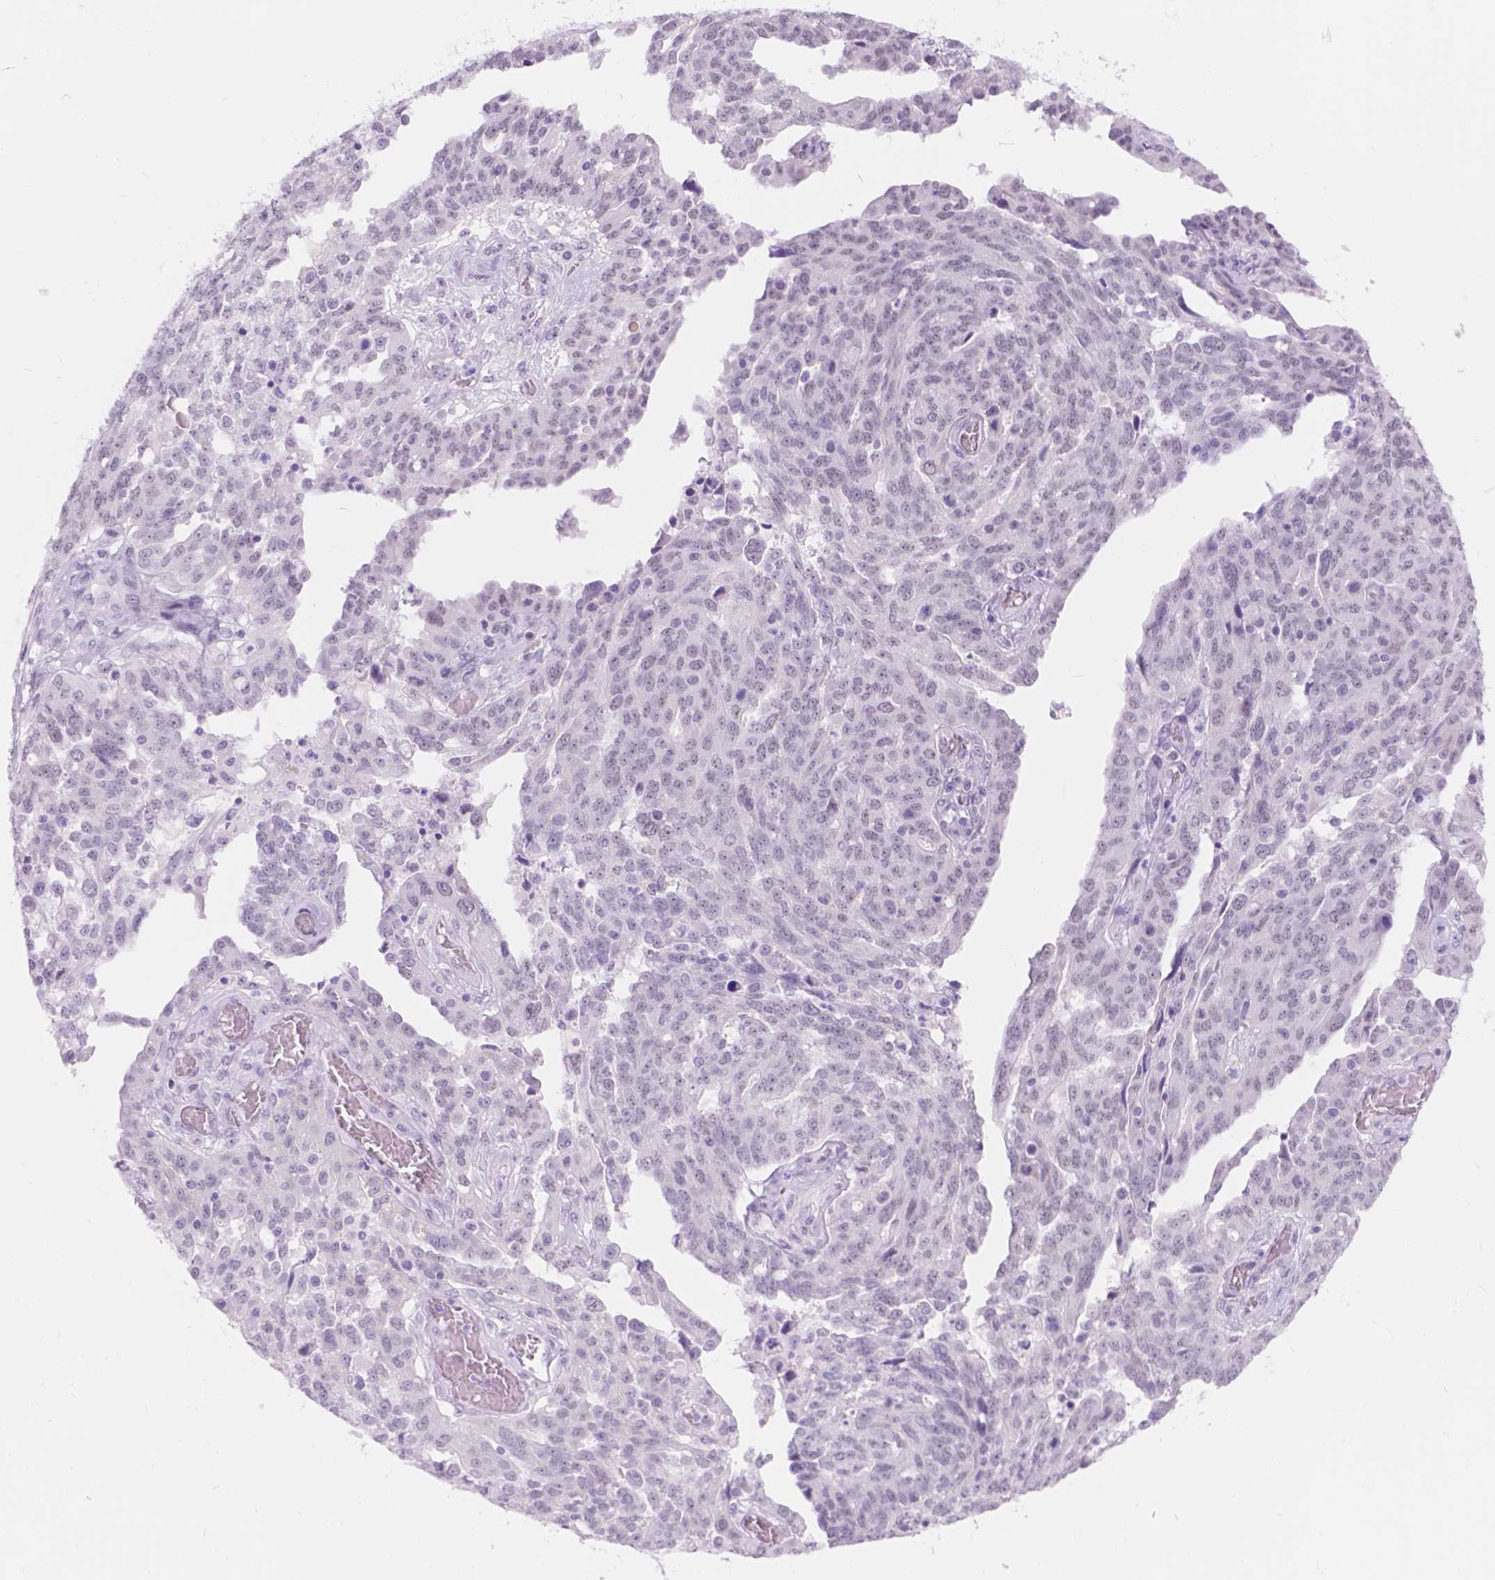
{"staining": {"intensity": "negative", "quantity": "none", "location": "none"}, "tissue": "ovarian cancer", "cell_type": "Tumor cells", "image_type": "cancer", "snomed": [{"axis": "morphology", "description": "Cystadenocarcinoma, serous, NOS"}, {"axis": "topography", "description": "Ovary"}], "caption": "Immunohistochemistry (IHC) photomicrograph of ovarian cancer stained for a protein (brown), which displays no expression in tumor cells.", "gene": "DCC", "patient": {"sex": "female", "age": 67}}